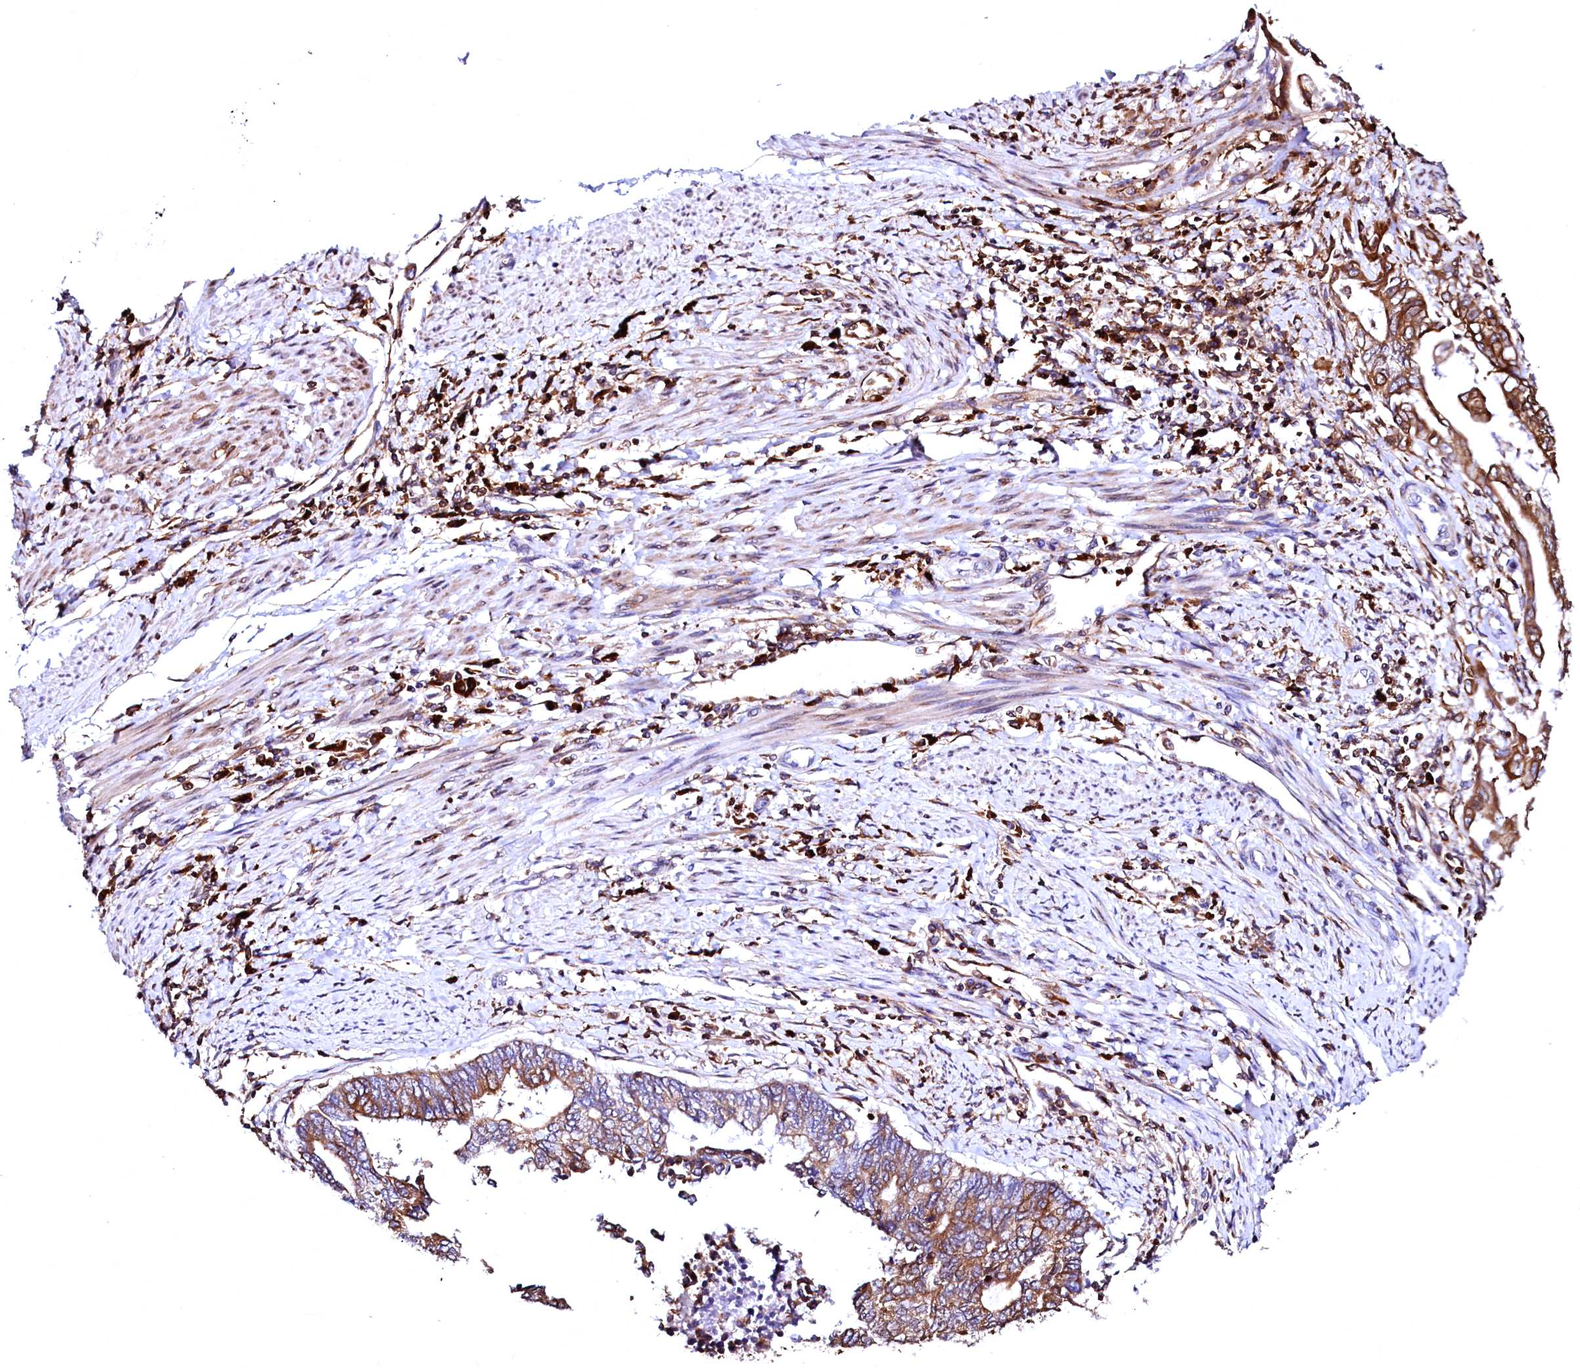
{"staining": {"intensity": "moderate", "quantity": ">75%", "location": "cytoplasmic/membranous"}, "tissue": "endometrial cancer", "cell_type": "Tumor cells", "image_type": "cancer", "snomed": [{"axis": "morphology", "description": "Adenocarcinoma, NOS"}, {"axis": "topography", "description": "Uterus"}, {"axis": "topography", "description": "Endometrium"}], "caption": "DAB immunohistochemical staining of human adenocarcinoma (endometrial) shows moderate cytoplasmic/membranous protein staining in approximately >75% of tumor cells. Immunohistochemistry stains the protein of interest in brown and the nuclei are stained blue.", "gene": "DERL1", "patient": {"sex": "female", "age": 70}}